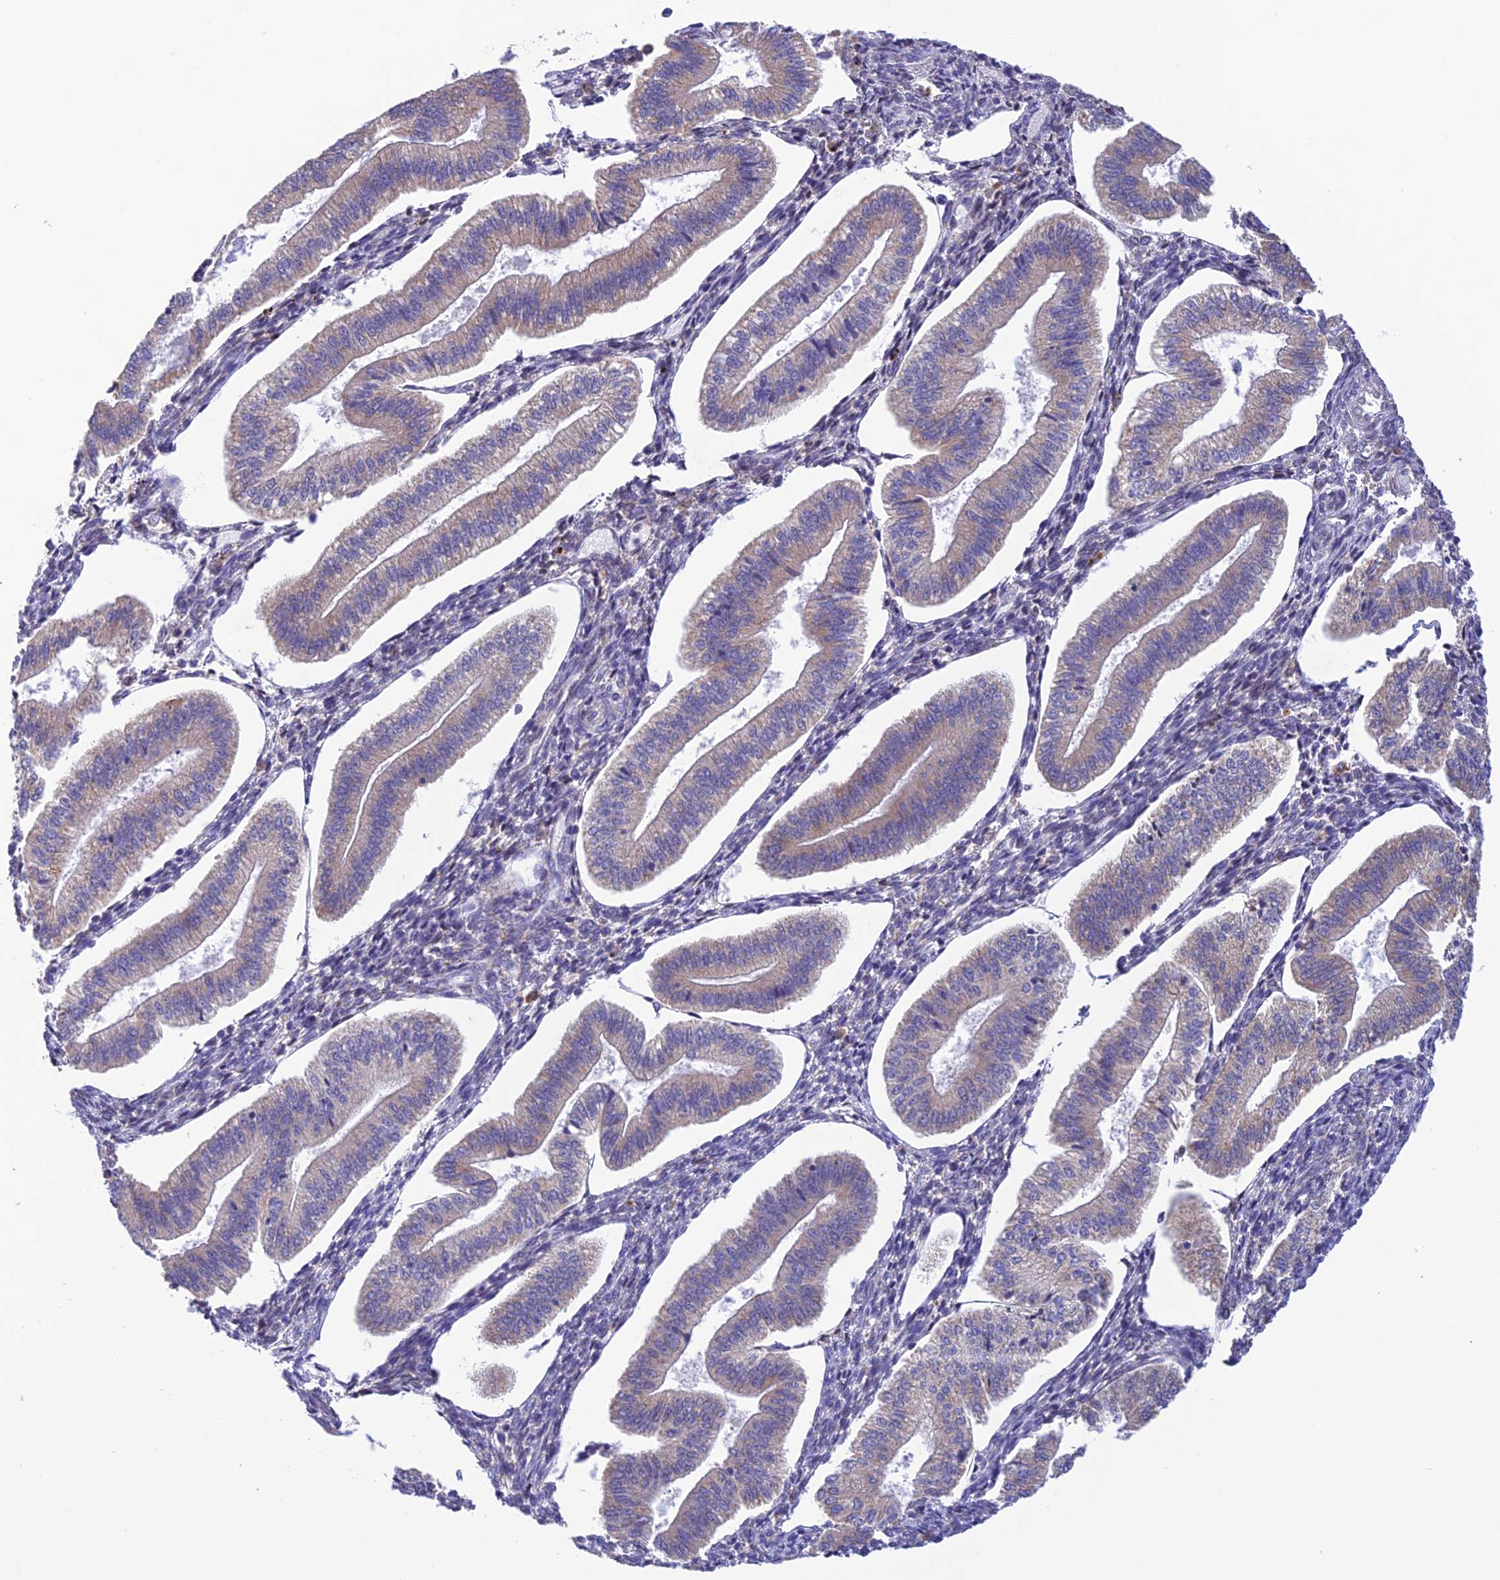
{"staining": {"intensity": "negative", "quantity": "none", "location": "none"}, "tissue": "endometrium", "cell_type": "Cells in endometrial stroma", "image_type": "normal", "snomed": [{"axis": "morphology", "description": "Normal tissue, NOS"}, {"axis": "topography", "description": "Endometrium"}], "caption": "The immunohistochemistry histopathology image has no significant expression in cells in endometrial stroma of endometrium. Brightfield microscopy of immunohistochemistry stained with DAB (brown) and hematoxylin (blue), captured at high magnification.", "gene": "ENSG00000255439", "patient": {"sex": "female", "age": 34}}